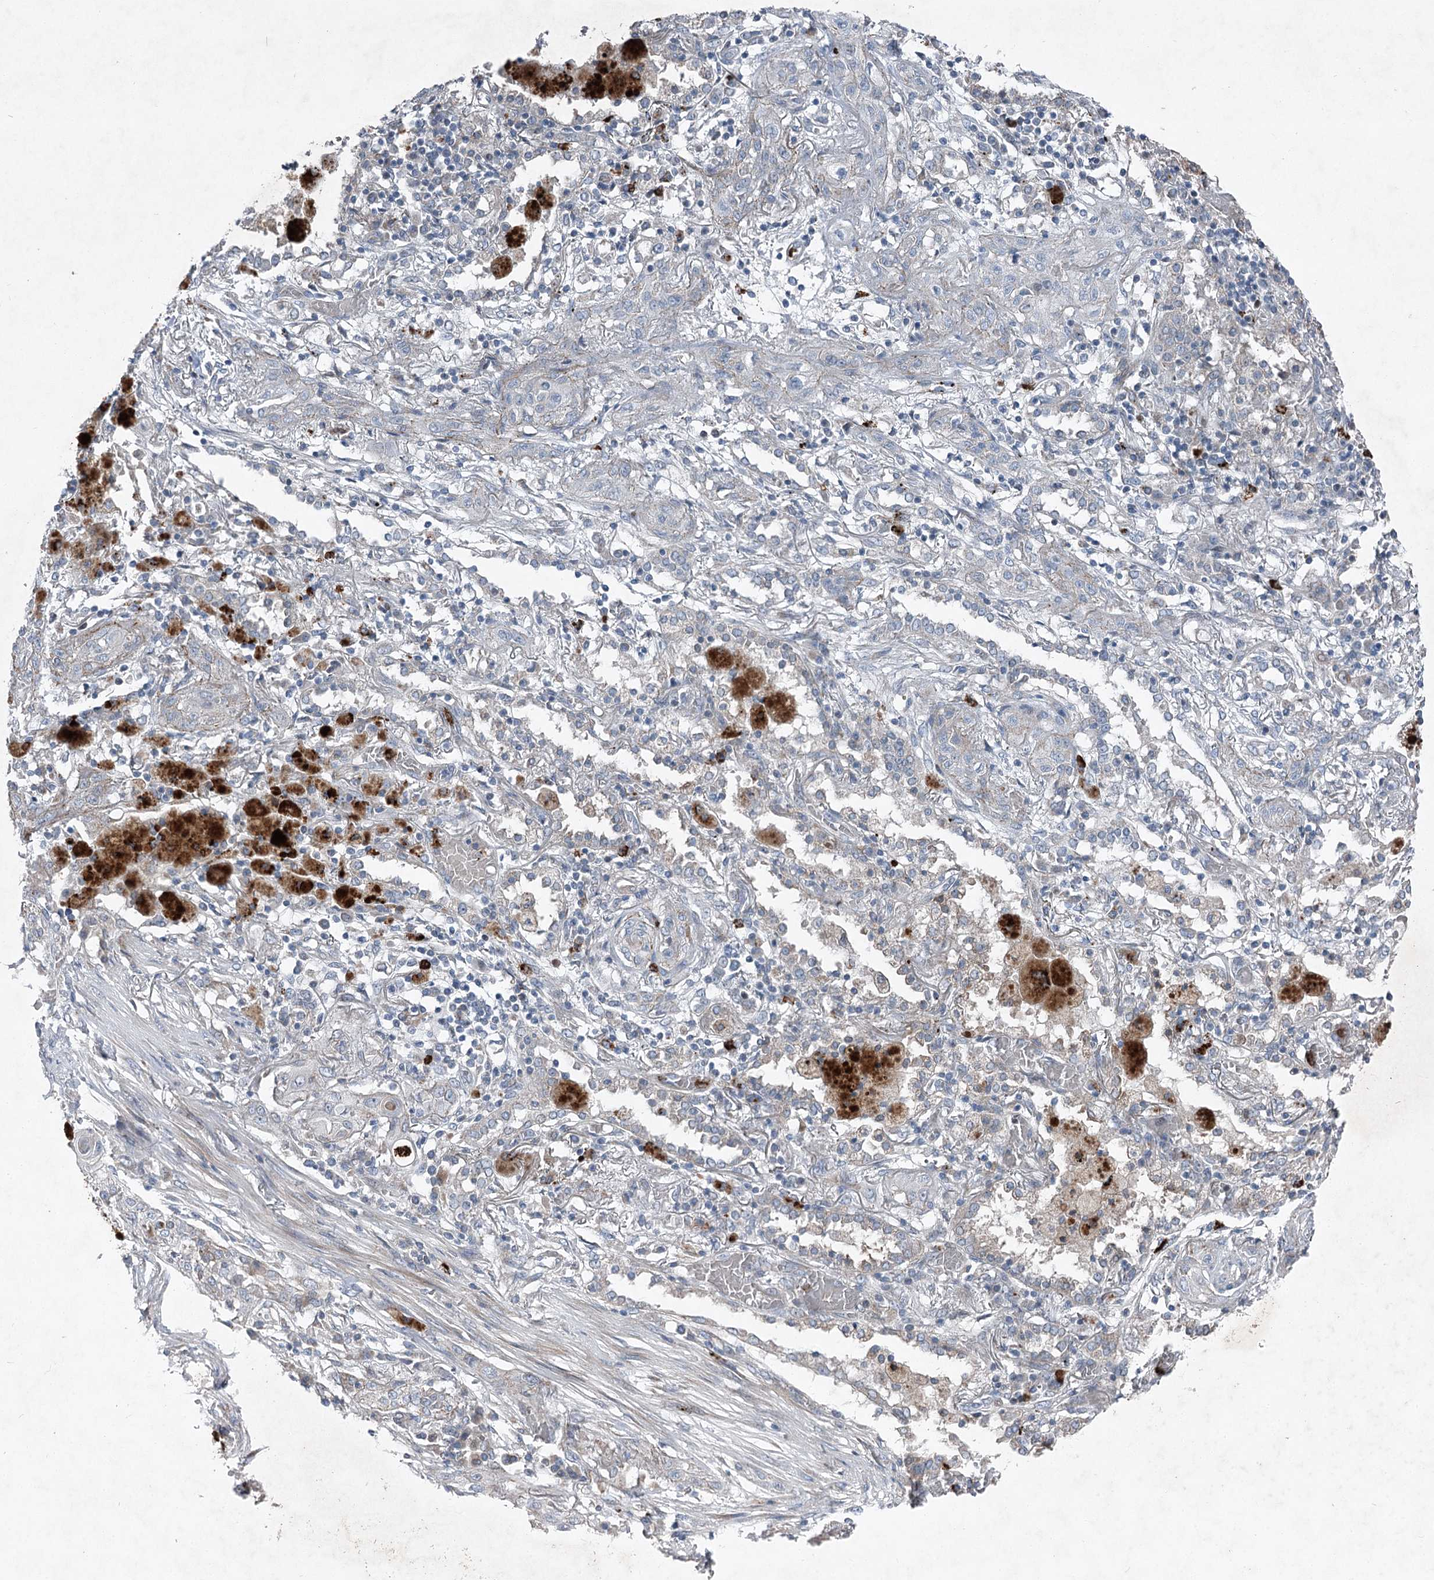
{"staining": {"intensity": "negative", "quantity": "none", "location": "none"}, "tissue": "lung cancer", "cell_type": "Tumor cells", "image_type": "cancer", "snomed": [{"axis": "morphology", "description": "Squamous cell carcinoma, NOS"}, {"axis": "topography", "description": "Lung"}], "caption": "Immunohistochemistry of lung cancer reveals no positivity in tumor cells. (DAB immunohistochemistry (IHC), high magnification).", "gene": "PLA2G12A", "patient": {"sex": "female", "age": 47}}